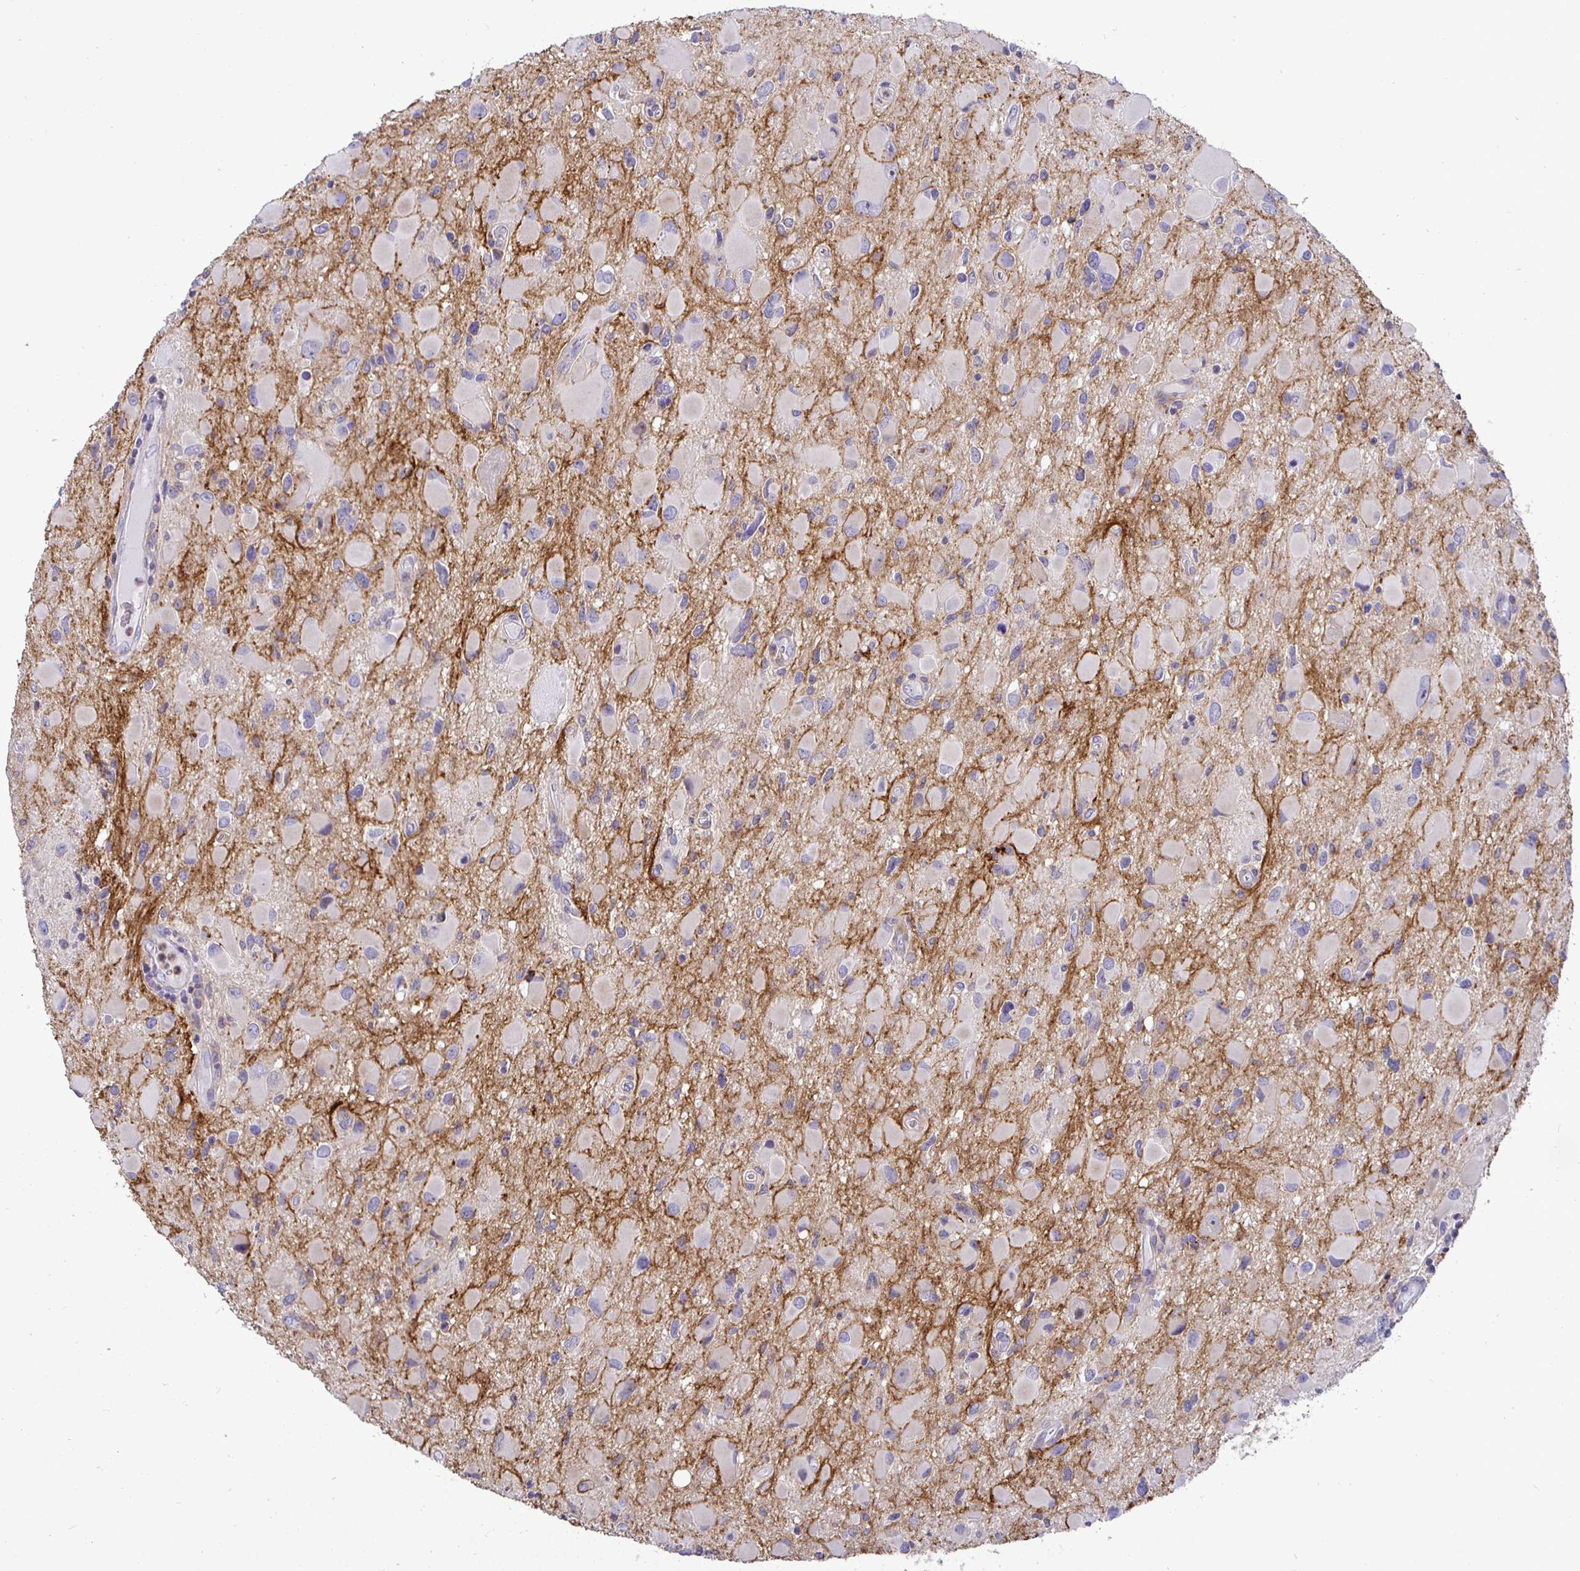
{"staining": {"intensity": "negative", "quantity": "none", "location": "none"}, "tissue": "glioma", "cell_type": "Tumor cells", "image_type": "cancer", "snomed": [{"axis": "morphology", "description": "Glioma, malignant, Low grade"}, {"axis": "topography", "description": "Brain"}], "caption": "Immunohistochemical staining of low-grade glioma (malignant) displays no significant positivity in tumor cells.", "gene": "SIRPA", "patient": {"sex": "female", "age": 32}}